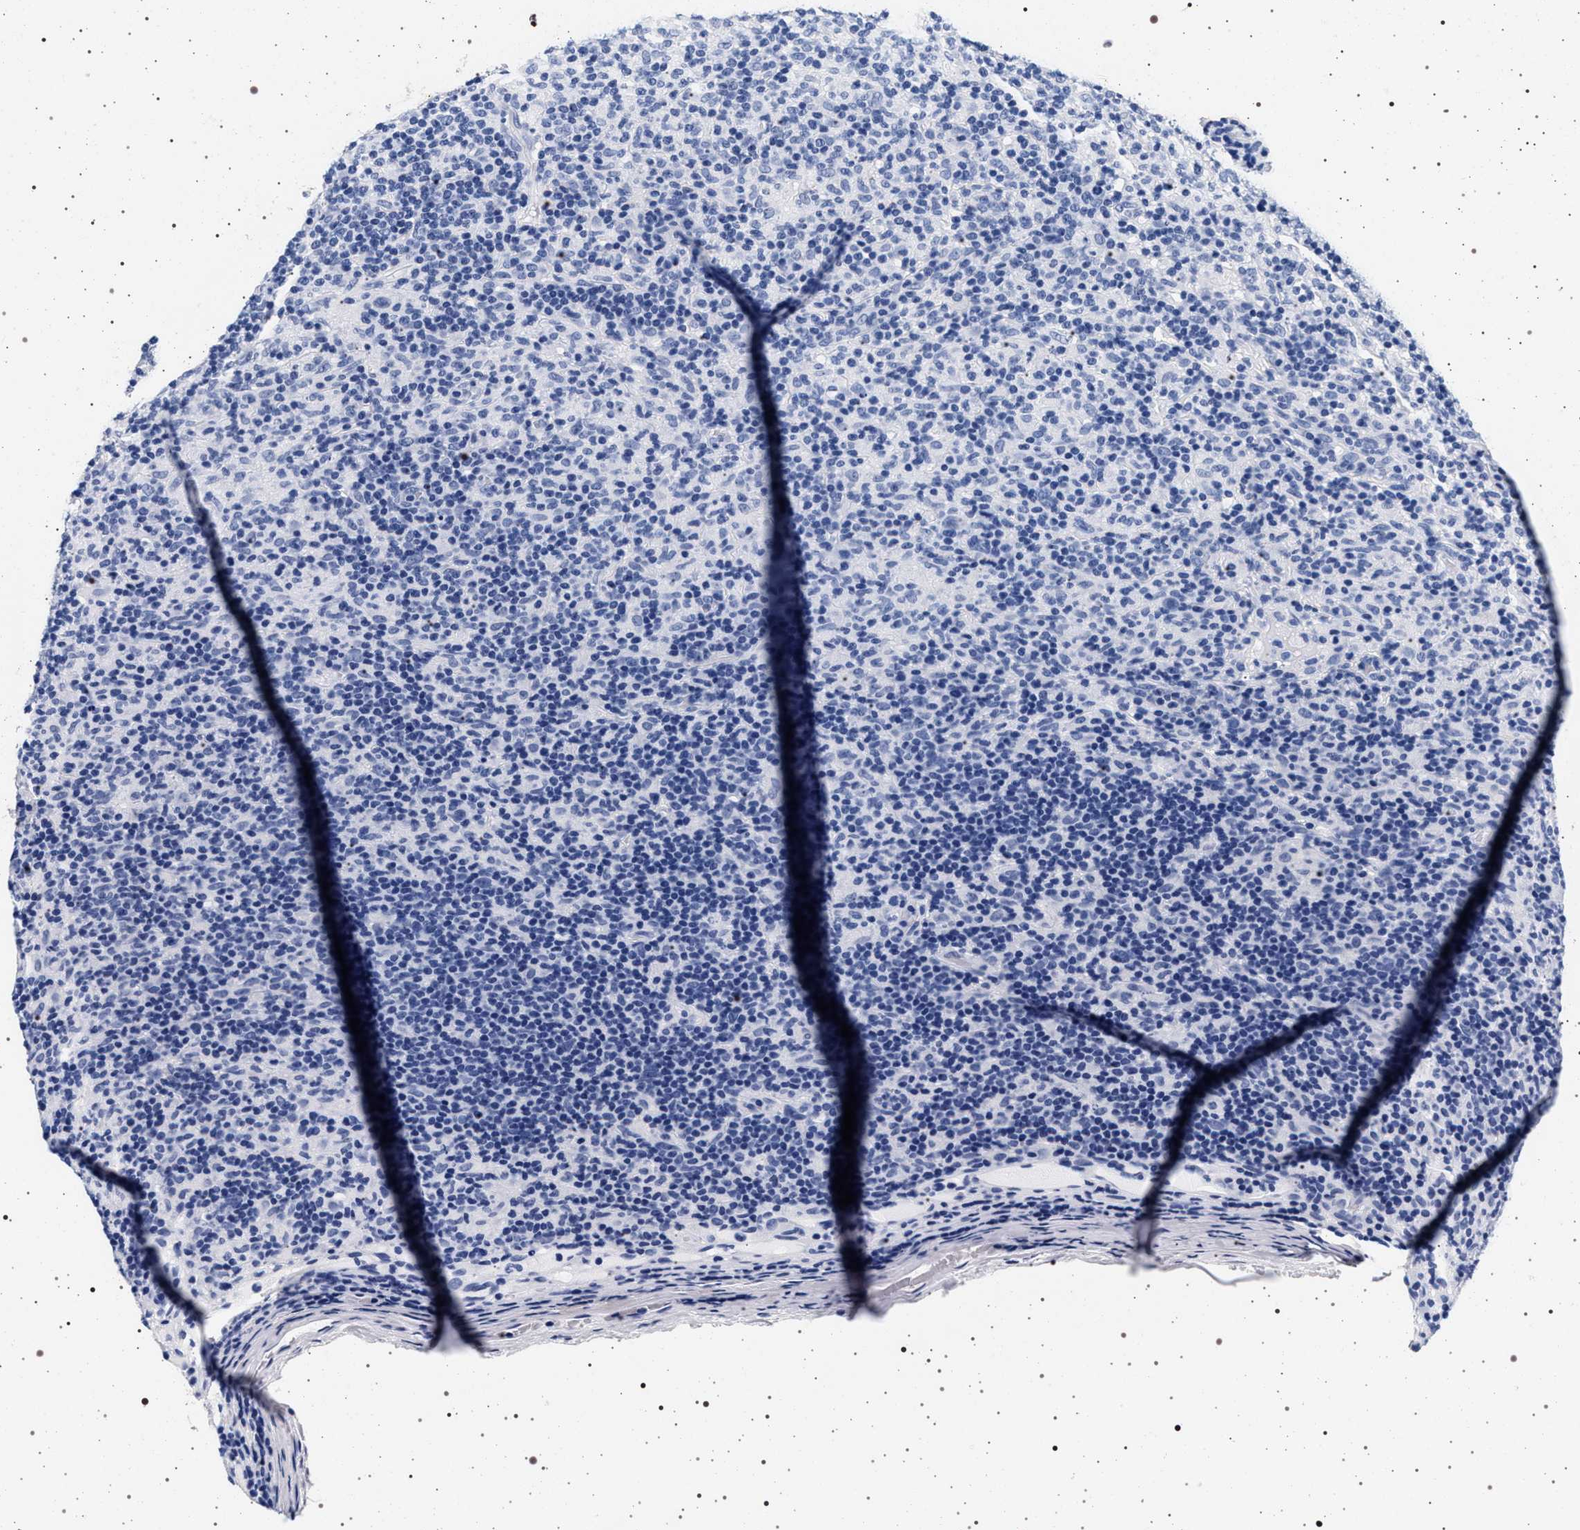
{"staining": {"intensity": "negative", "quantity": "none", "location": "none"}, "tissue": "lymphoma", "cell_type": "Tumor cells", "image_type": "cancer", "snomed": [{"axis": "morphology", "description": "Hodgkin's disease, NOS"}, {"axis": "topography", "description": "Lymph node"}], "caption": "Image shows no significant protein expression in tumor cells of lymphoma.", "gene": "SYN1", "patient": {"sex": "male", "age": 70}}